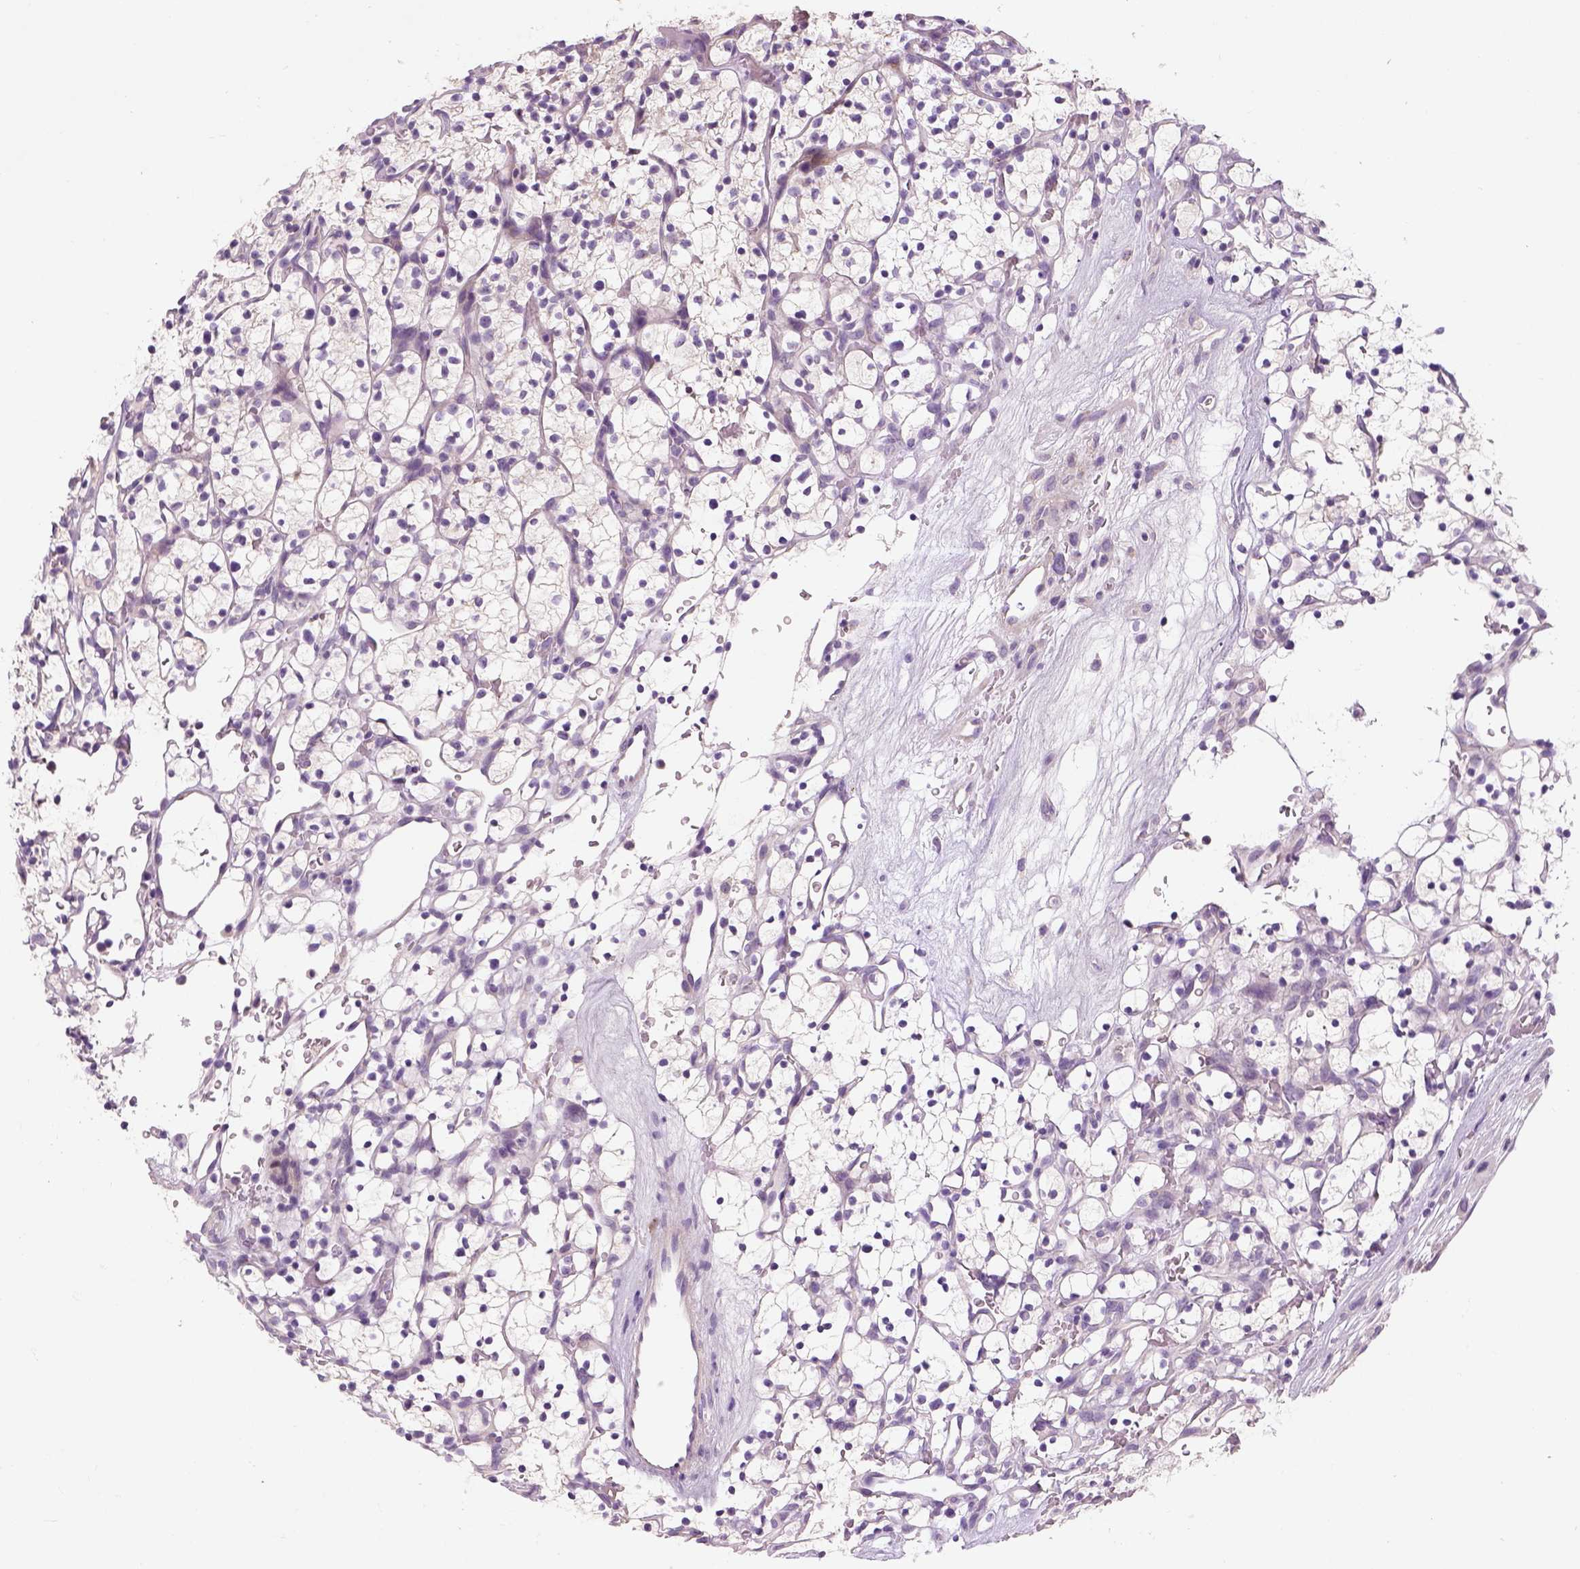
{"staining": {"intensity": "negative", "quantity": "none", "location": "none"}, "tissue": "renal cancer", "cell_type": "Tumor cells", "image_type": "cancer", "snomed": [{"axis": "morphology", "description": "Adenocarcinoma, NOS"}, {"axis": "topography", "description": "Kidney"}], "caption": "DAB (3,3'-diaminobenzidine) immunohistochemical staining of adenocarcinoma (renal) exhibits no significant positivity in tumor cells. (Immunohistochemistry (ihc), brightfield microscopy, high magnification).", "gene": "NUDT6", "patient": {"sex": "female", "age": 64}}